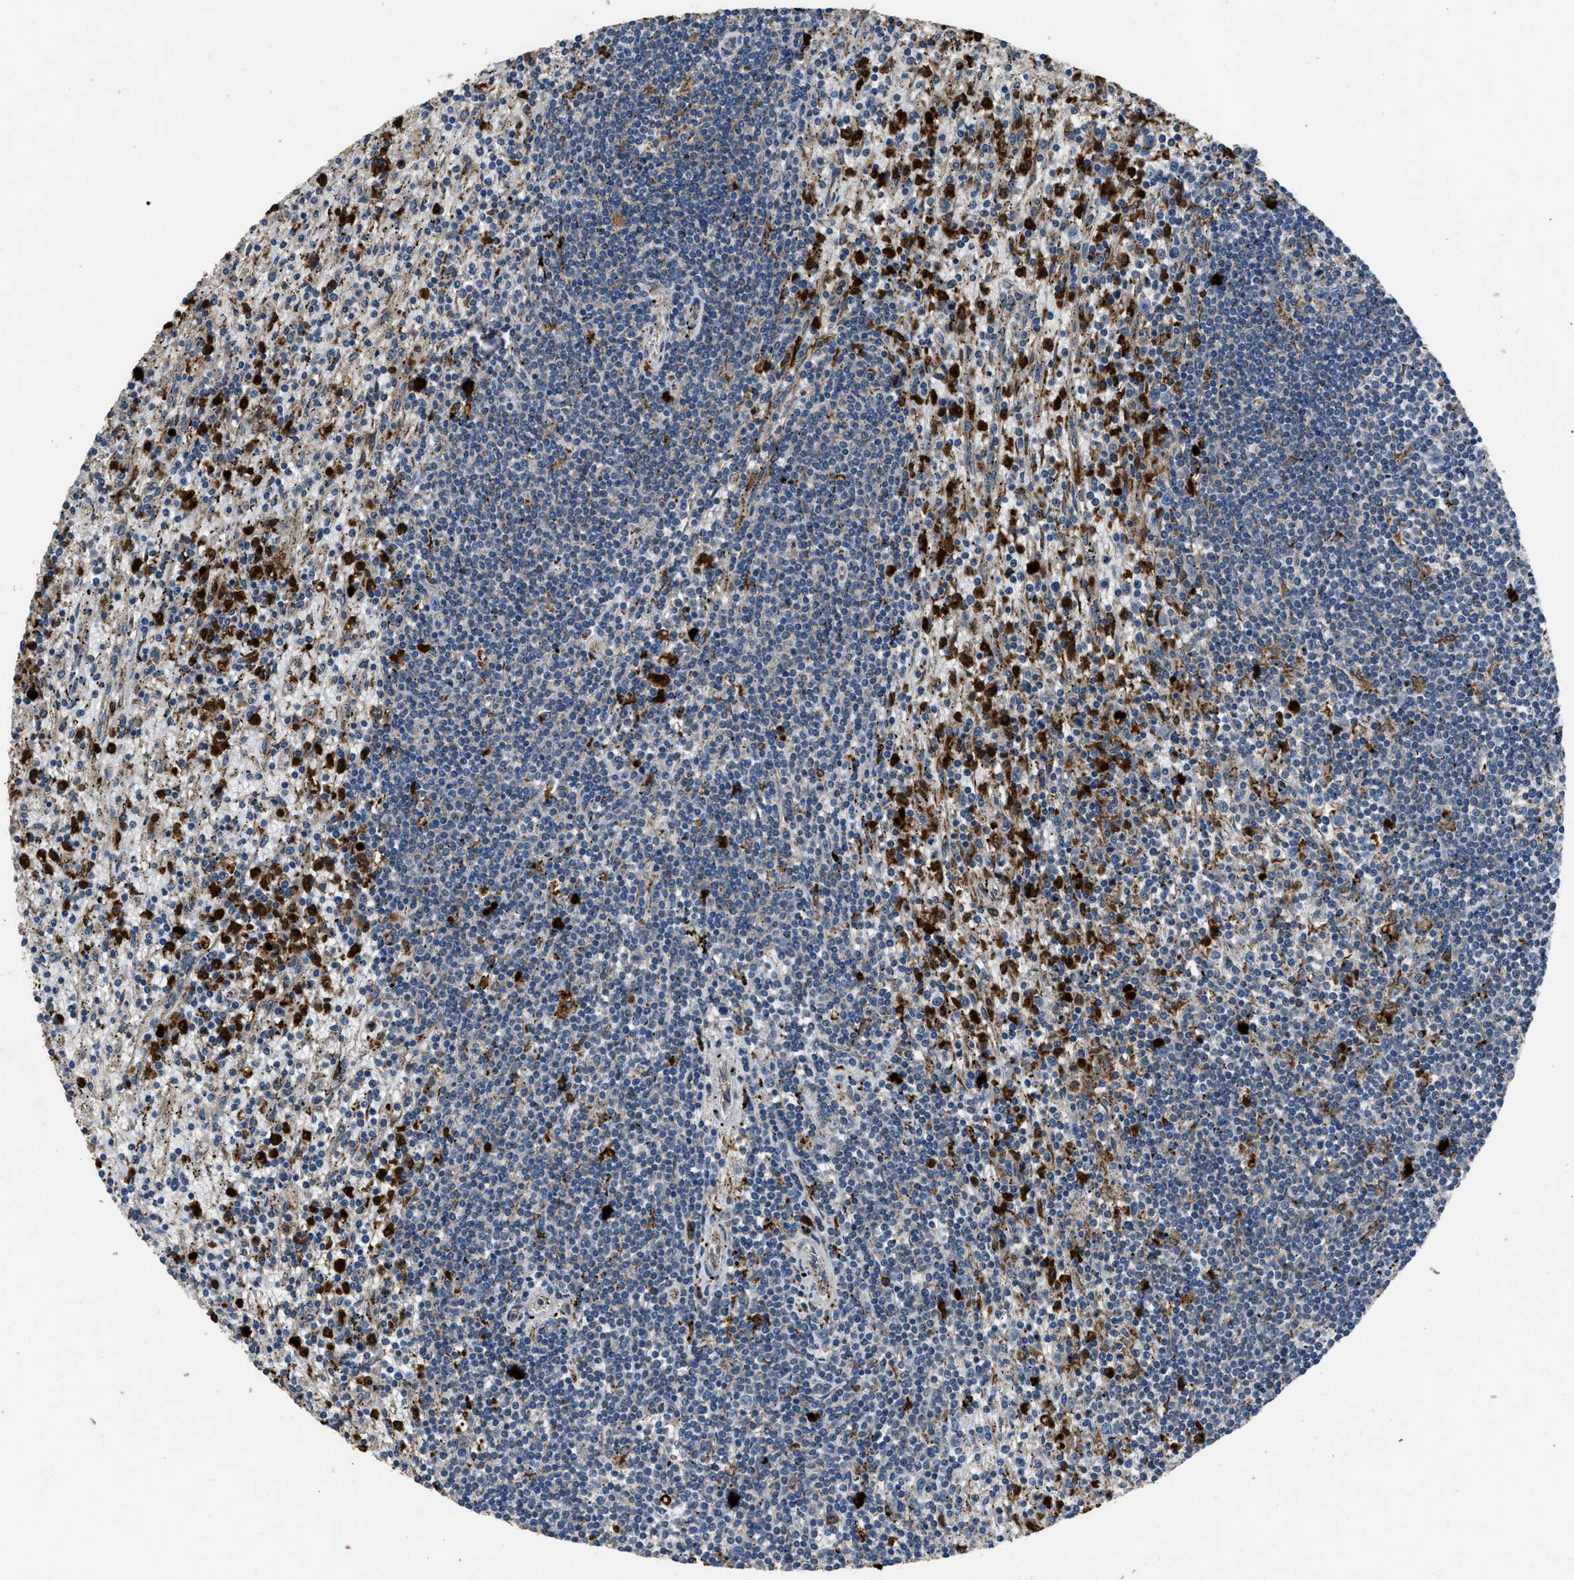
{"staining": {"intensity": "negative", "quantity": "none", "location": "none"}, "tissue": "lymphoma", "cell_type": "Tumor cells", "image_type": "cancer", "snomed": [{"axis": "morphology", "description": "Malignant lymphoma, non-Hodgkin's type, Low grade"}, {"axis": "topography", "description": "Spleen"}], "caption": "IHC image of lymphoma stained for a protein (brown), which exhibits no expression in tumor cells. (DAB (3,3'-diaminobenzidine) IHC visualized using brightfield microscopy, high magnification).", "gene": "ANGPT1", "patient": {"sex": "male", "age": 76}}